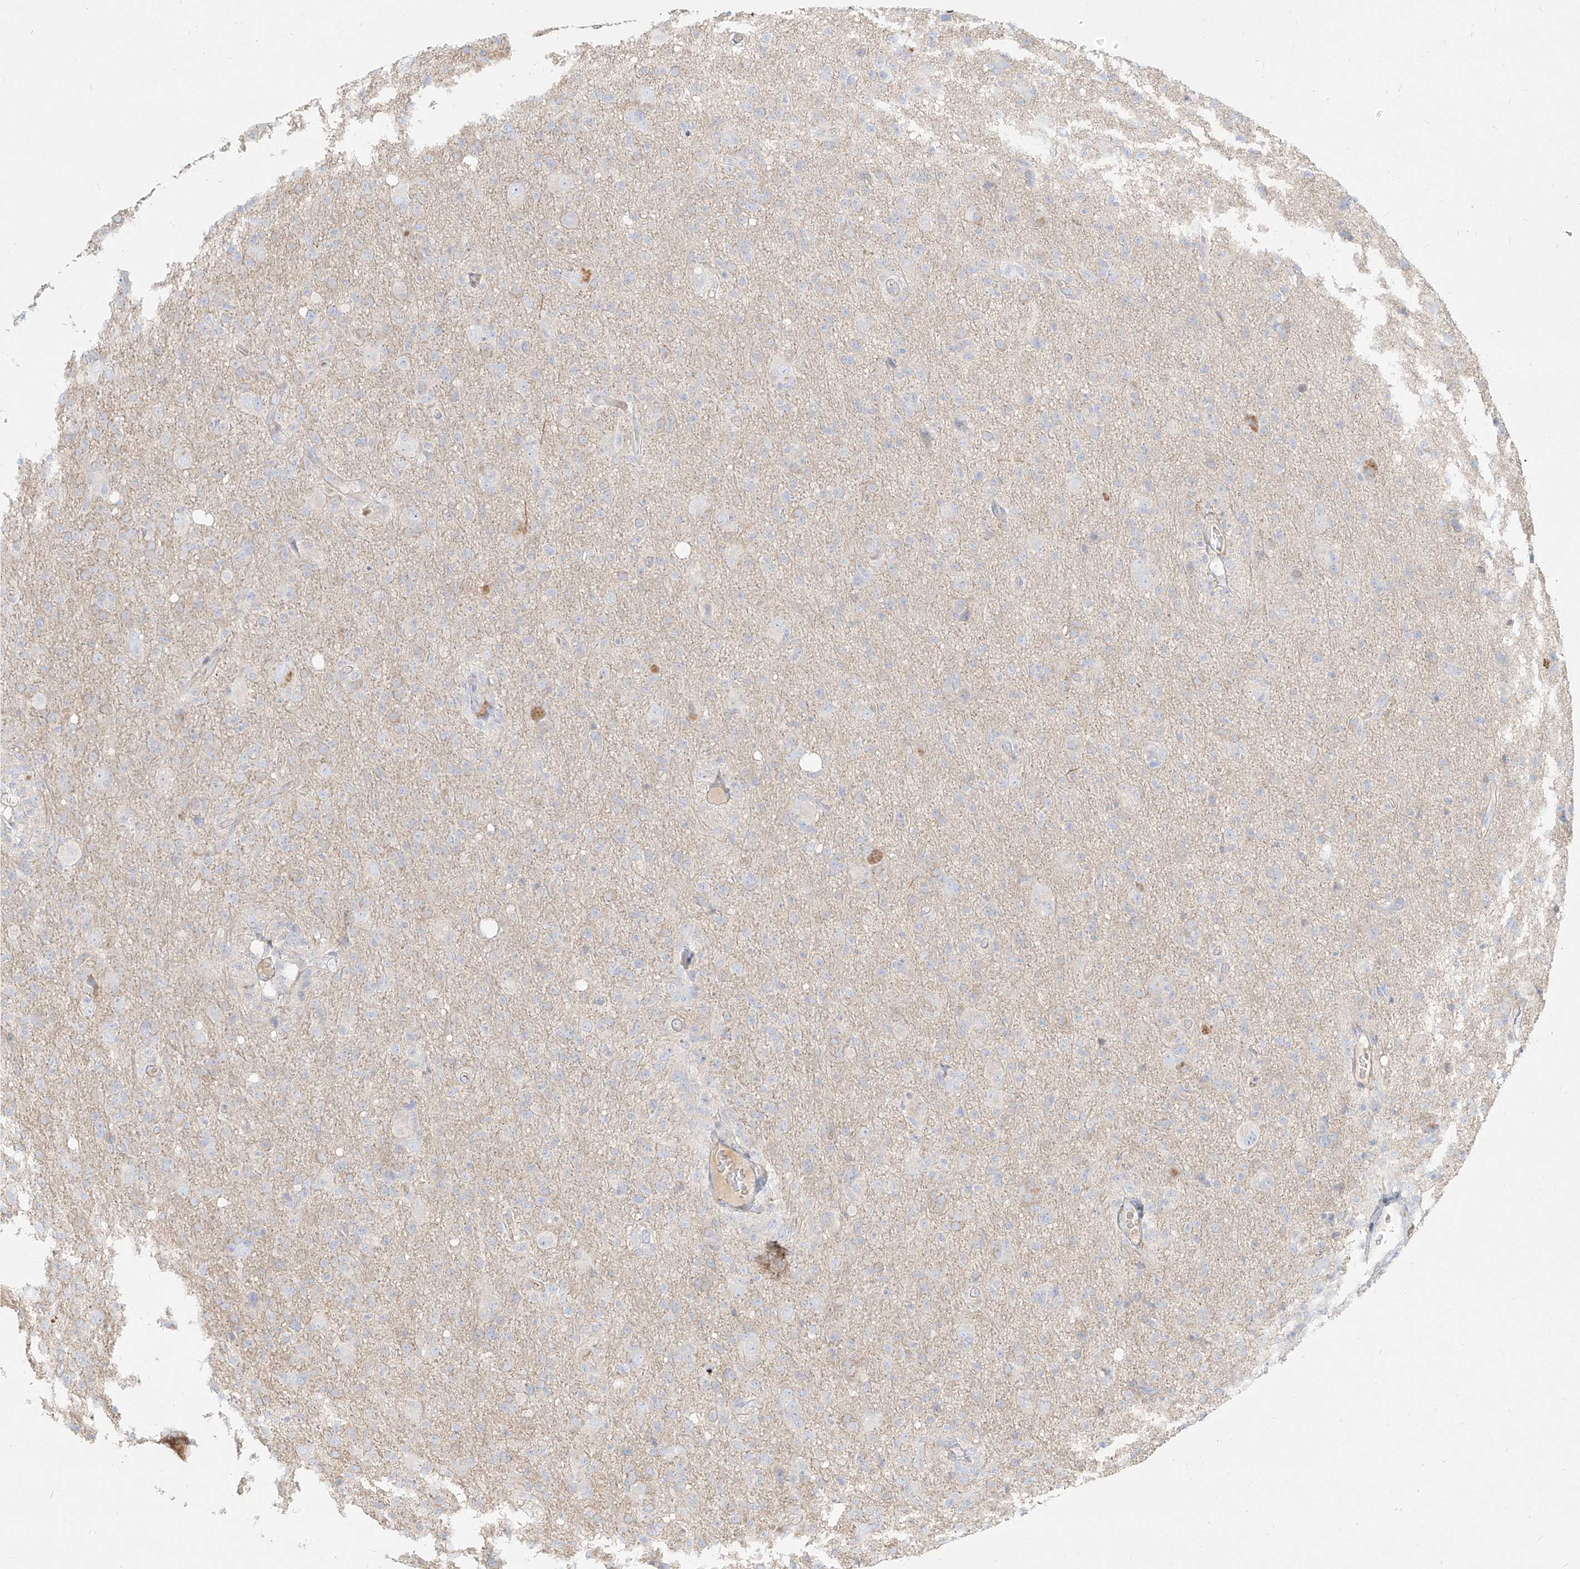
{"staining": {"intensity": "negative", "quantity": "none", "location": "none"}, "tissue": "glioma", "cell_type": "Tumor cells", "image_type": "cancer", "snomed": [{"axis": "morphology", "description": "Glioma, malignant, High grade"}, {"axis": "topography", "description": "Brain"}], "caption": "High-grade glioma (malignant) was stained to show a protein in brown. There is no significant staining in tumor cells.", "gene": "MTX2", "patient": {"sex": "female", "age": 57}}